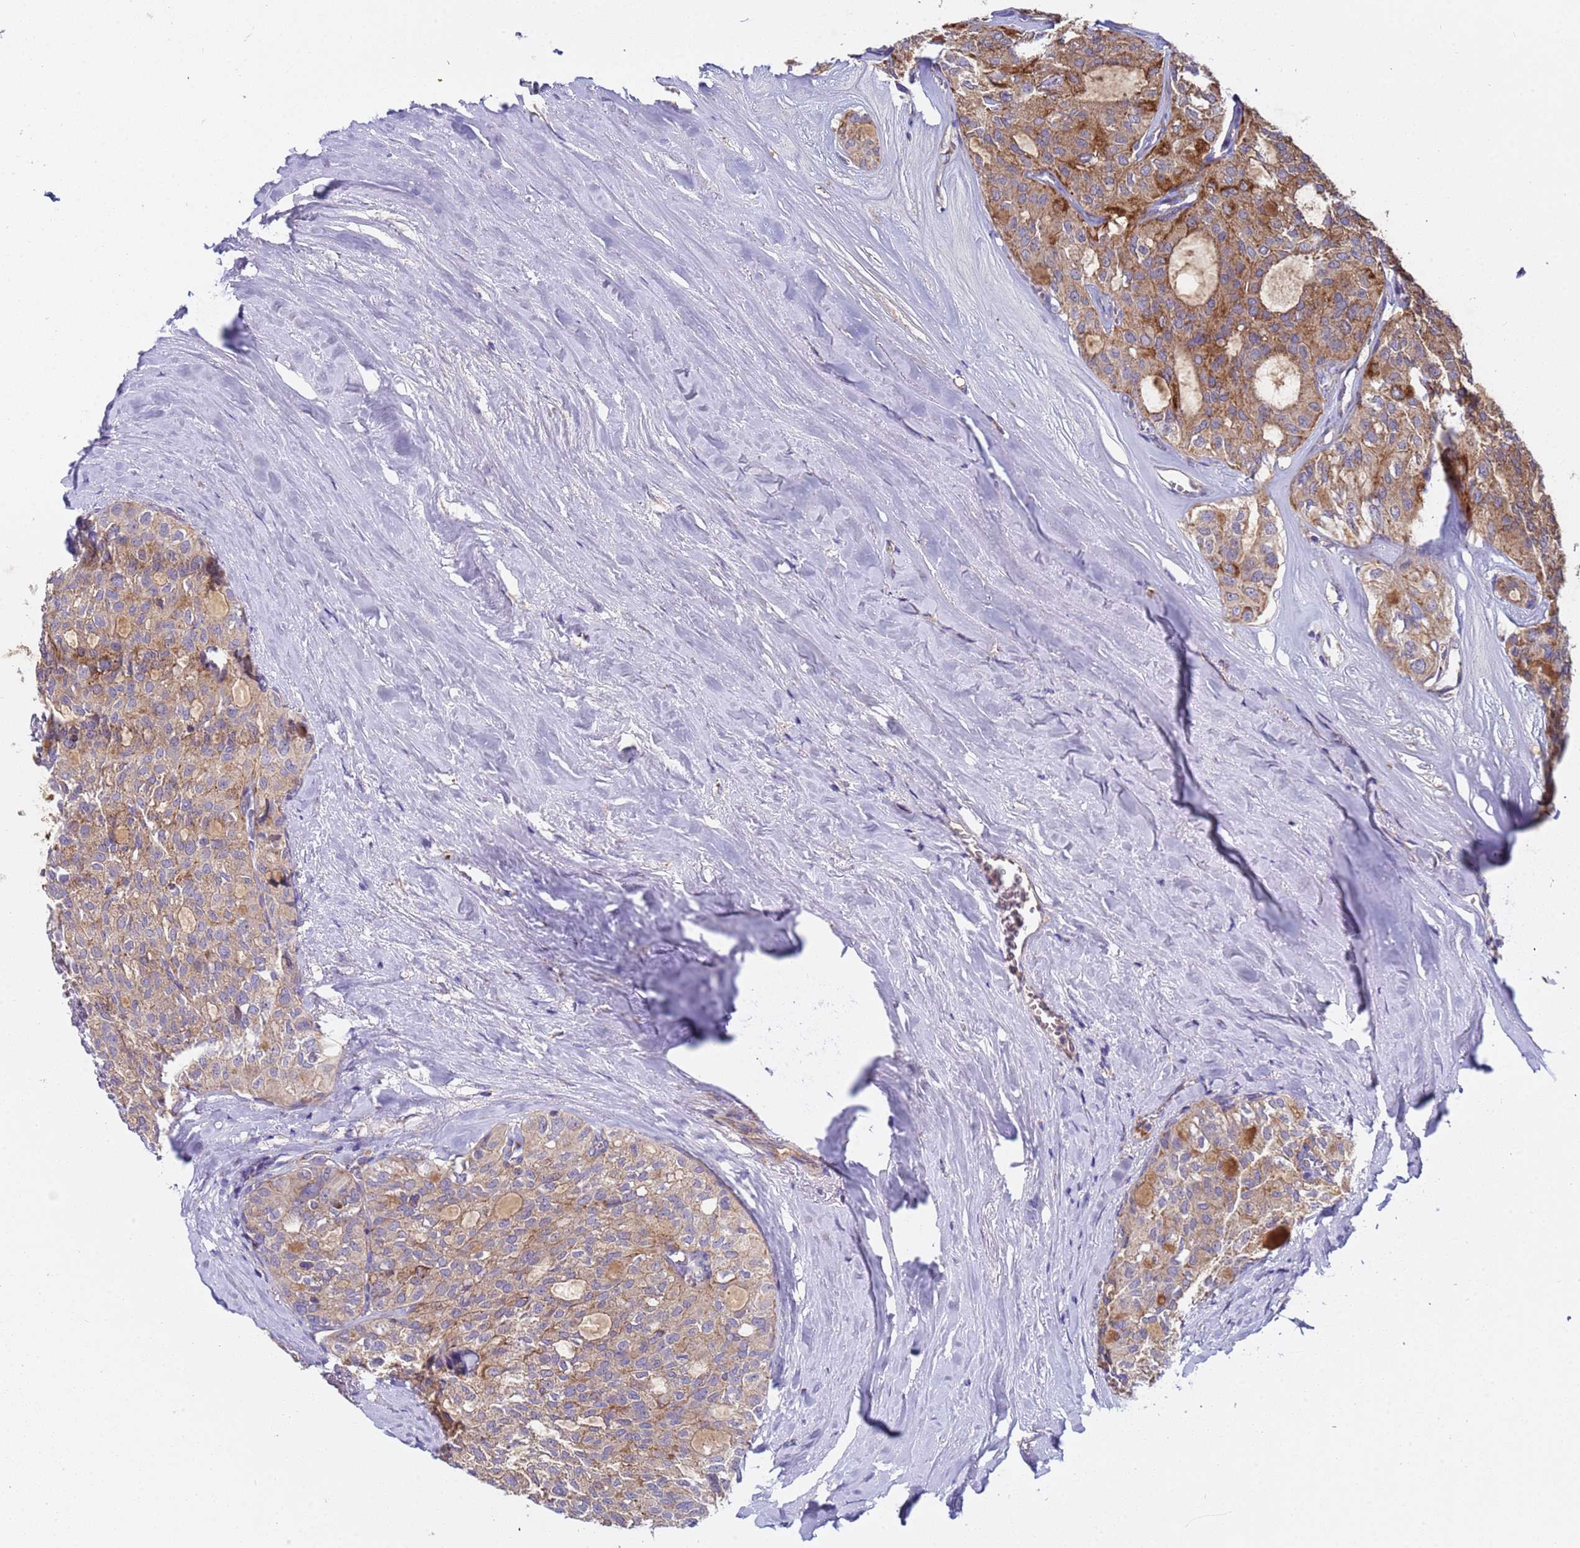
{"staining": {"intensity": "moderate", "quantity": ">75%", "location": "cytoplasmic/membranous"}, "tissue": "thyroid cancer", "cell_type": "Tumor cells", "image_type": "cancer", "snomed": [{"axis": "morphology", "description": "Follicular adenoma carcinoma, NOS"}, {"axis": "topography", "description": "Thyroid gland"}], "caption": "Immunohistochemical staining of human follicular adenoma carcinoma (thyroid) shows medium levels of moderate cytoplasmic/membranous protein staining in about >75% of tumor cells.", "gene": "TMEM126A", "patient": {"sex": "male", "age": 75}}